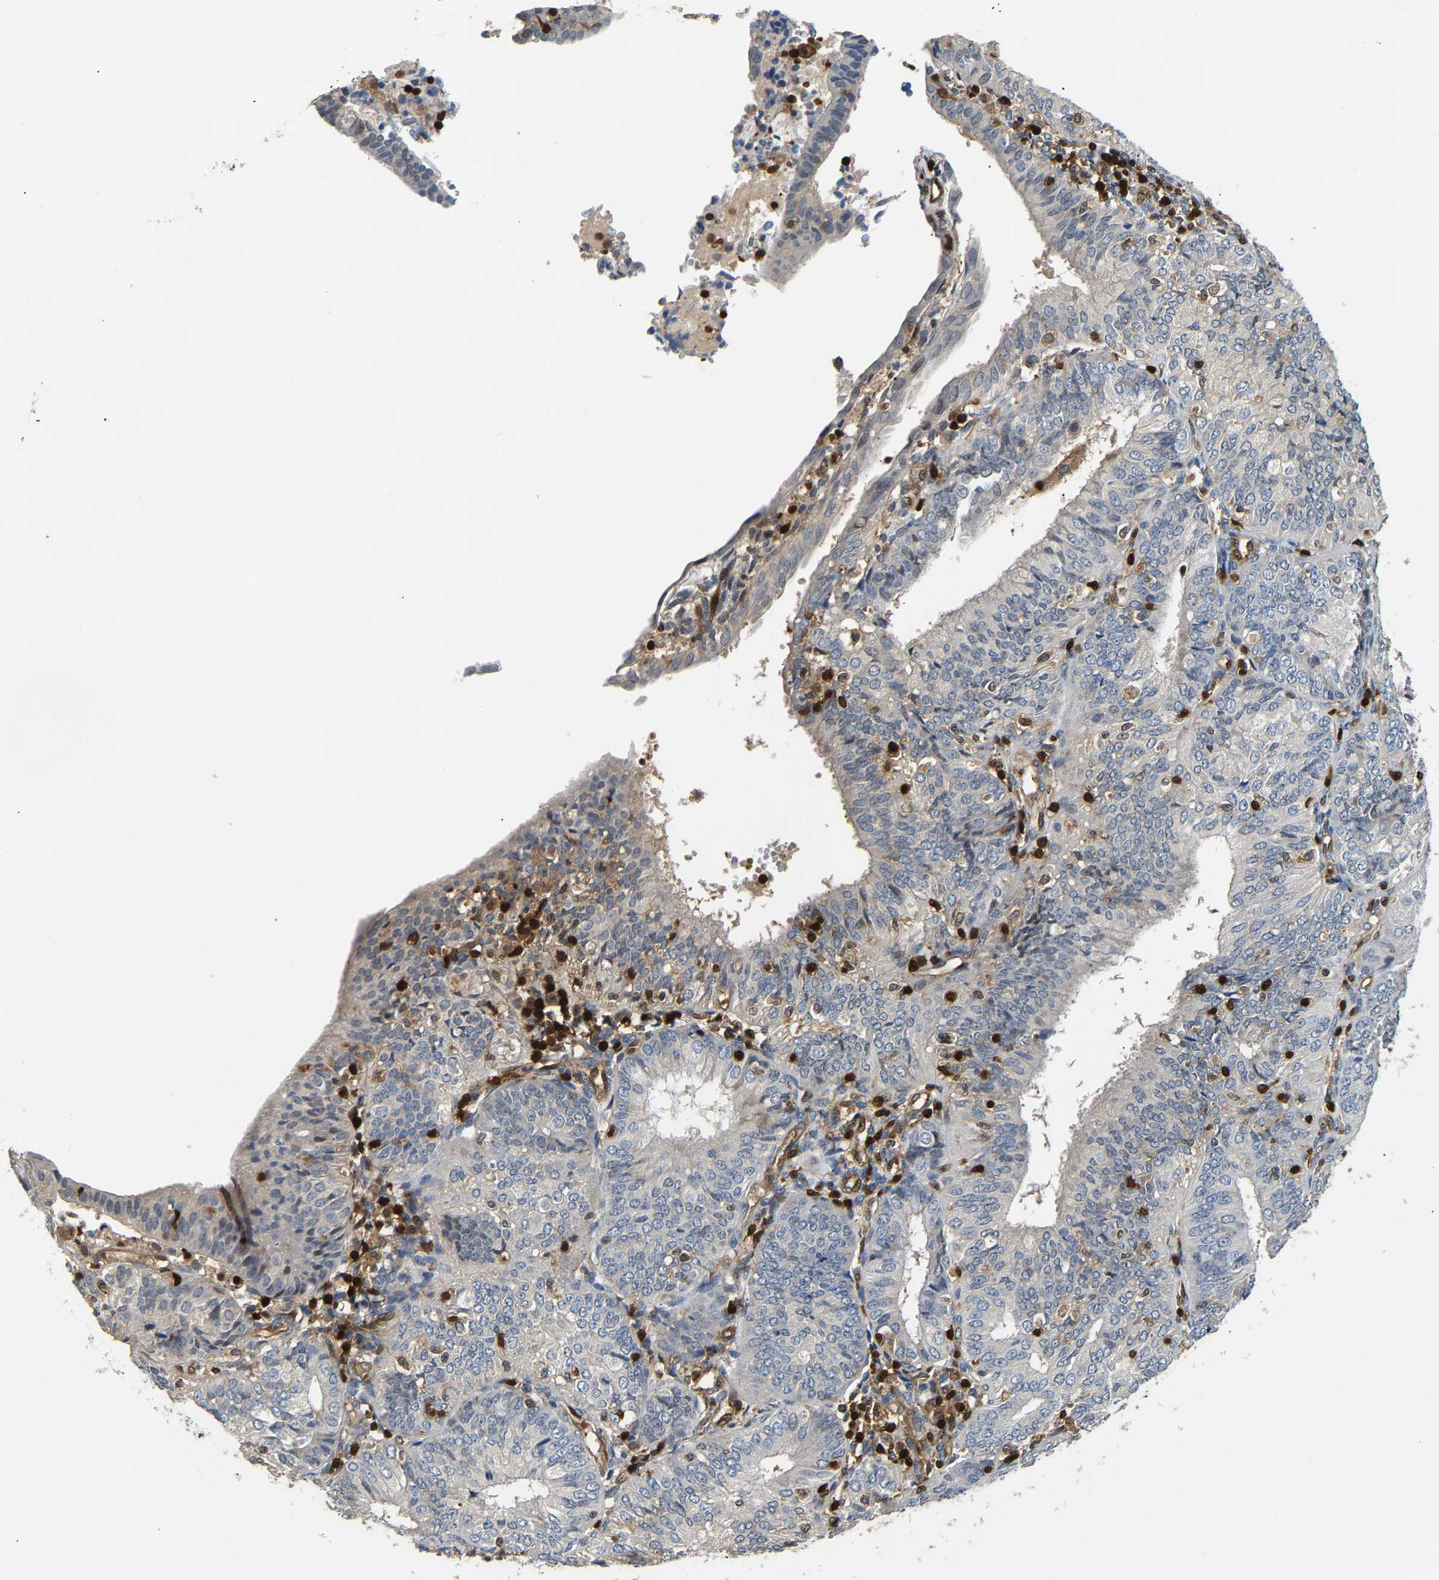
{"staining": {"intensity": "negative", "quantity": "none", "location": "none"}, "tissue": "endometrial cancer", "cell_type": "Tumor cells", "image_type": "cancer", "snomed": [{"axis": "morphology", "description": "Adenocarcinoma, NOS"}, {"axis": "topography", "description": "Endometrium"}], "caption": "Immunohistochemistry of human endometrial adenocarcinoma reveals no staining in tumor cells.", "gene": "GIMAP7", "patient": {"sex": "female", "age": 58}}